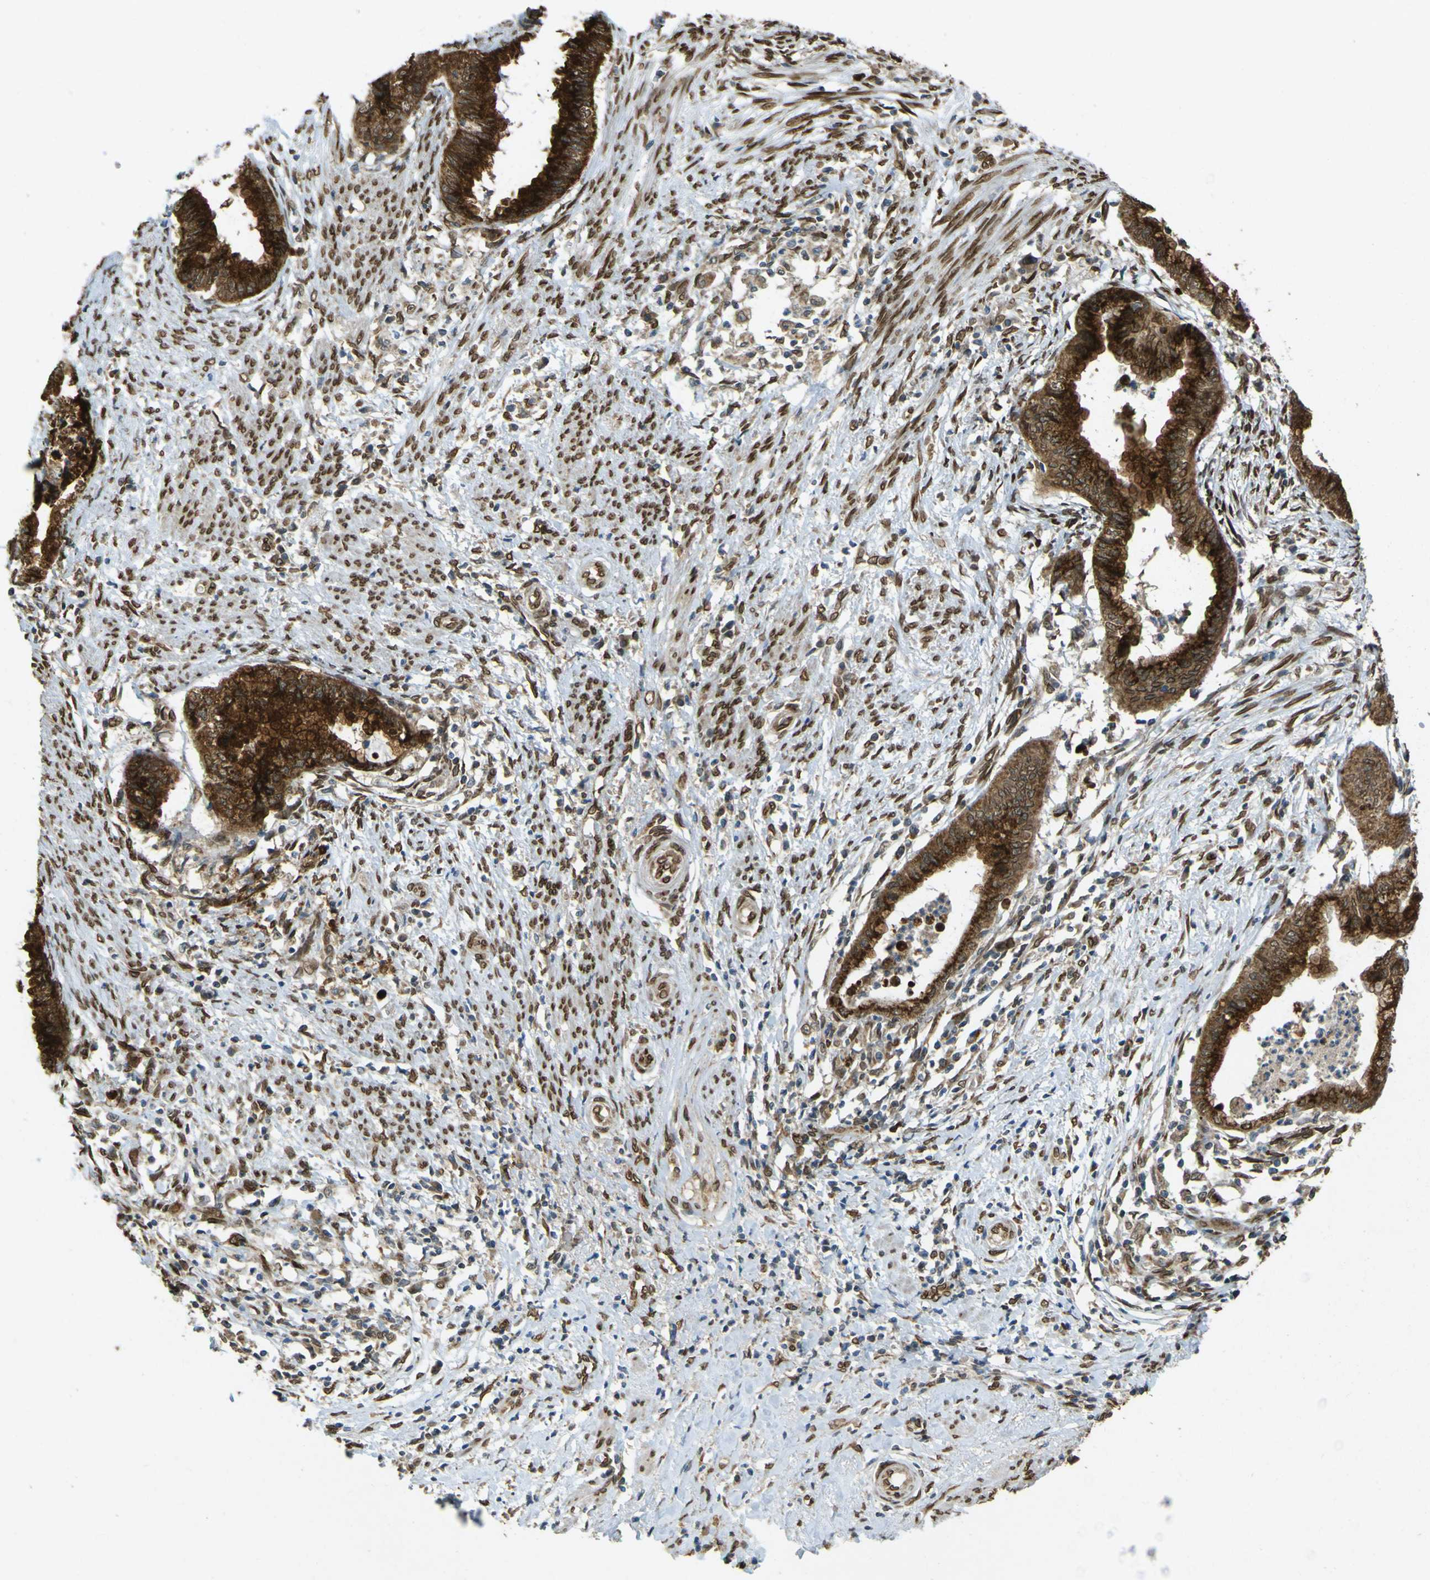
{"staining": {"intensity": "strong", "quantity": ">75%", "location": "cytoplasmic/membranous"}, "tissue": "endometrial cancer", "cell_type": "Tumor cells", "image_type": "cancer", "snomed": [{"axis": "morphology", "description": "Necrosis, NOS"}, {"axis": "morphology", "description": "Adenocarcinoma, NOS"}, {"axis": "topography", "description": "Endometrium"}], "caption": "The immunohistochemical stain labels strong cytoplasmic/membranous staining in tumor cells of adenocarcinoma (endometrial) tissue.", "gene": "GALNT1", "patient": {"sex": "female", "age": 79}}